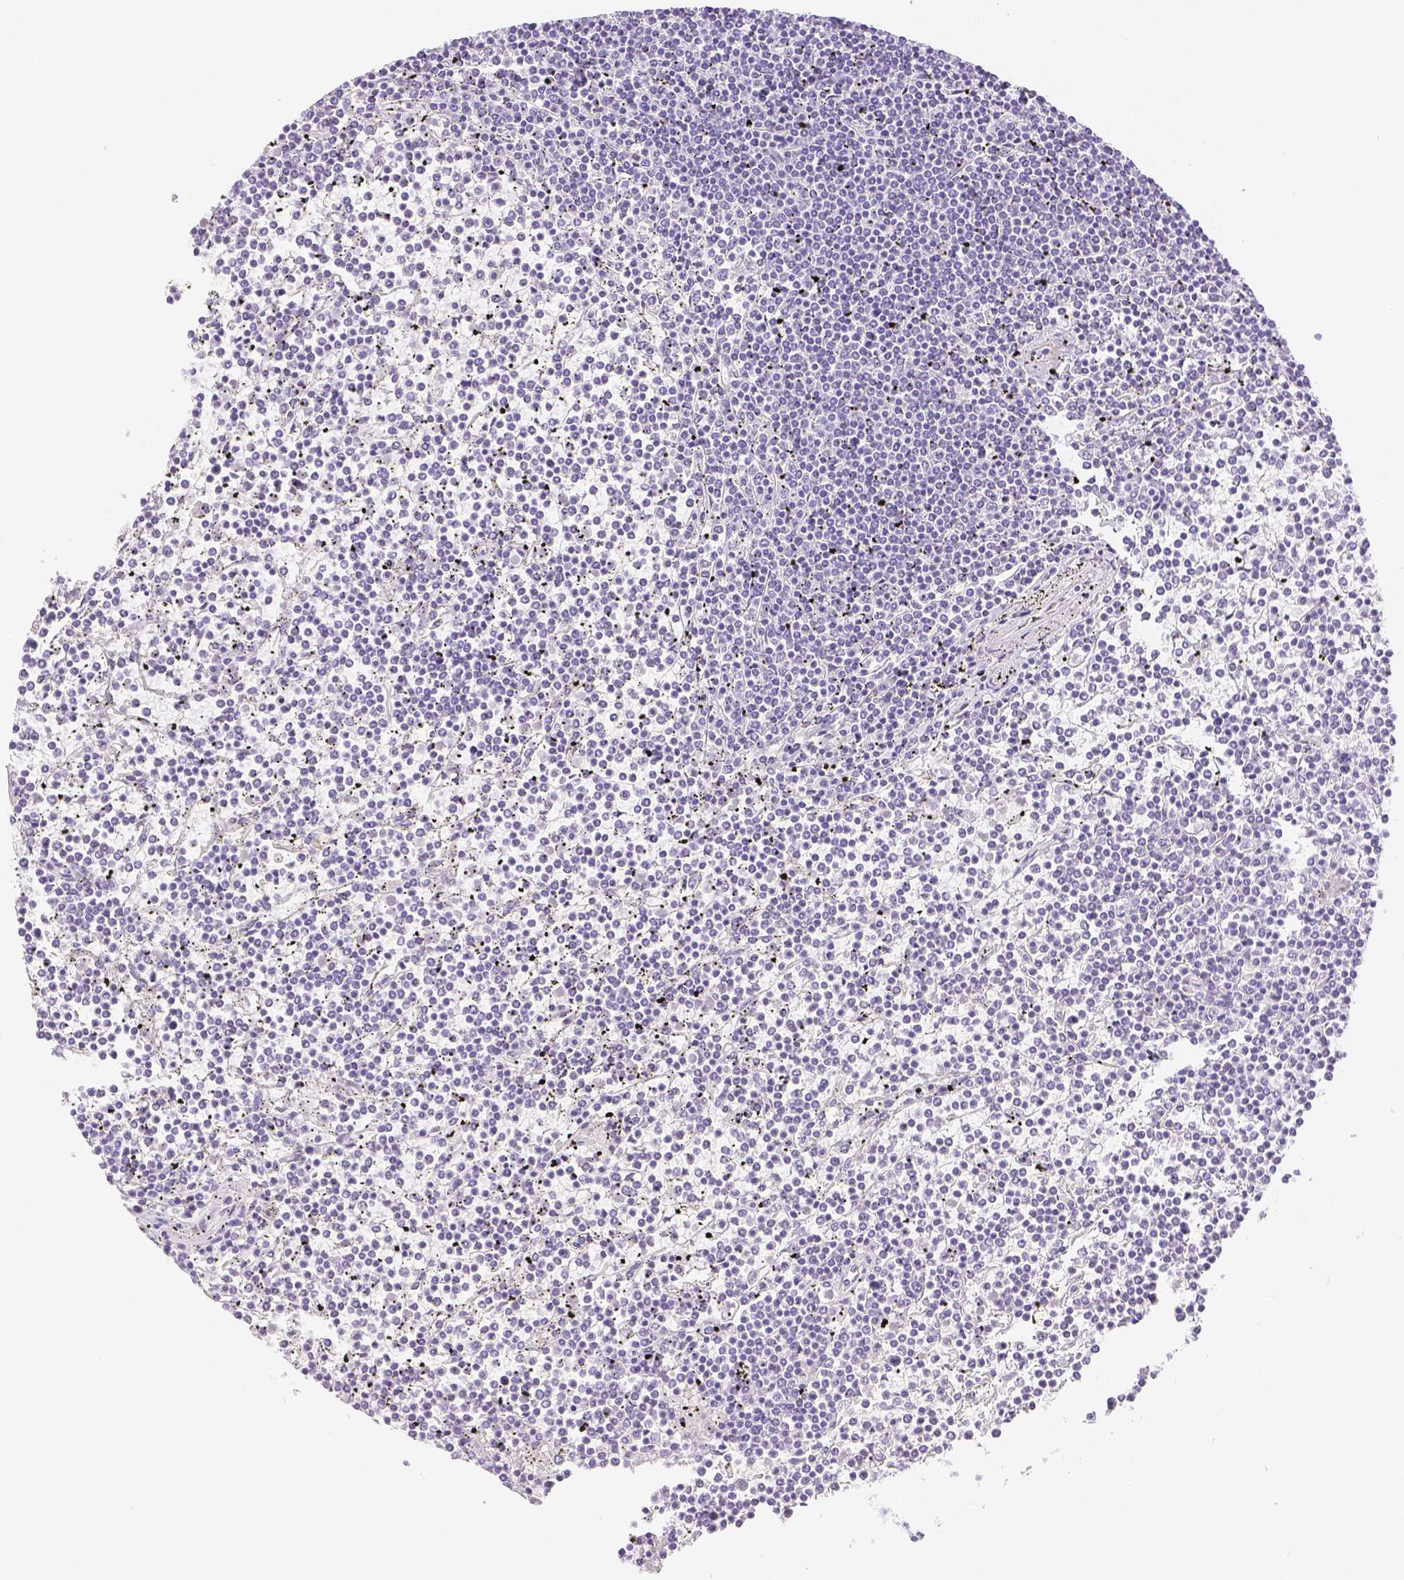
{"staining": {"intensity": "negative", "quantity": "none", "location": "none"}, "tissue": "lymphoma", "cell_type": "Tumor cells", "image_type": "cancer", "snomed": [{"axis": "morphology", "description": "Malignant lymphoma, non-Hodgkin's type, Low grade"}, {"axis": "topography", "description": "Spleen"}], "caption": "An image of lymphoma stained for a protein displays no brown staining in tumor cells.", "gene": "SLC27A5", "patient": {"sex": "female", "age": 19}}